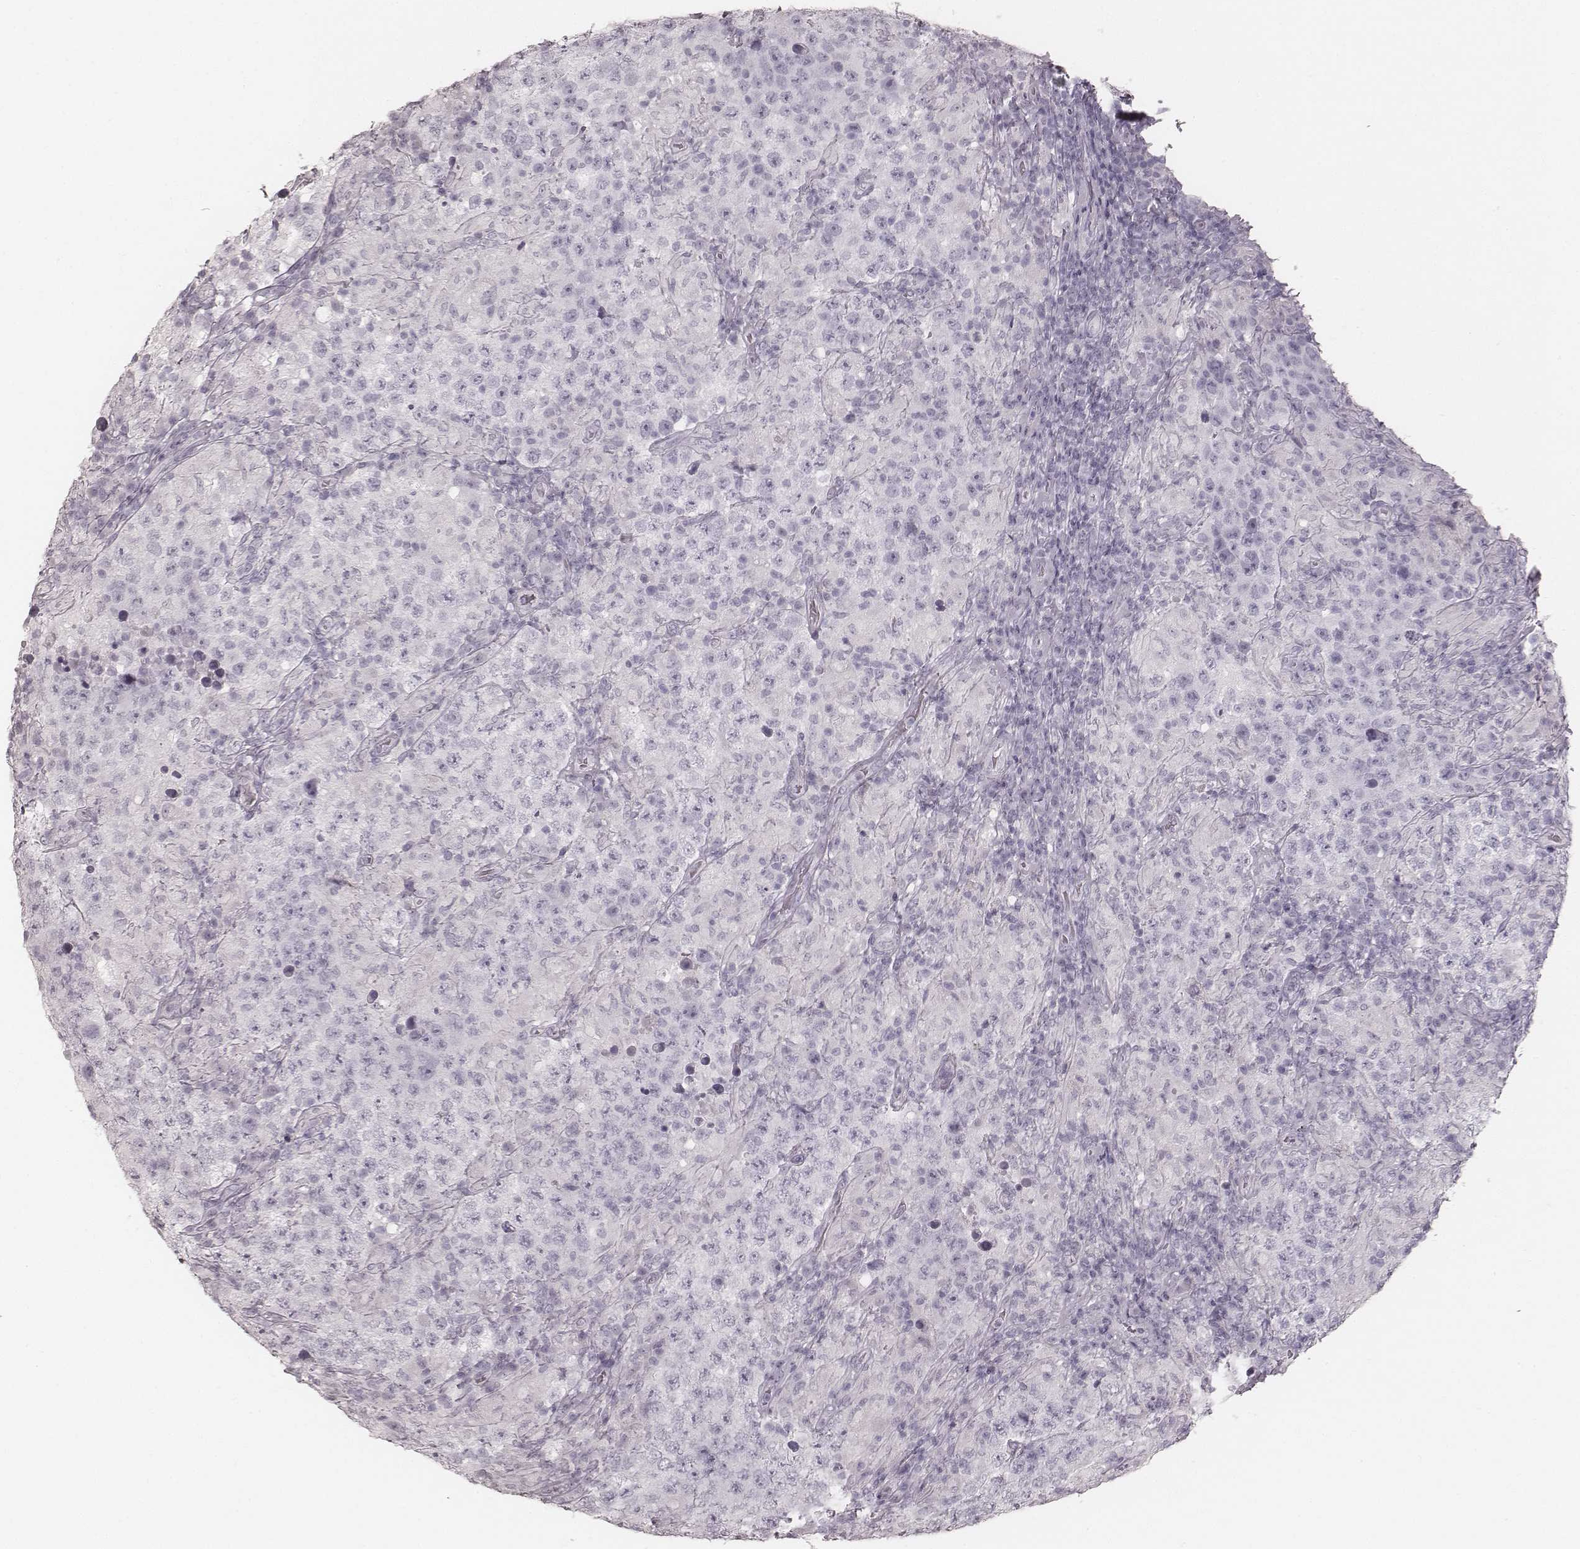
{"staining": {"intensity": "negative", "quantity": "none", "location": "none"}, "tissue": "testis cancer", "cell_type": "Tumor cells", "image_type": "cancer", "snomed": [{"axis": "morphology", "description": "Seminoma, NOS"}, {"axis": "morphology", "description": "Carcinoma, Embryonal, NOS"}, {"axis": "topography", "description": "Testis"}], "caption": "Testis cancer was stained to show a protein in brown. There is no significant staining in tumor cells.", "gene": "KRT34", "patient": {"sex": "male", "age": 41}}